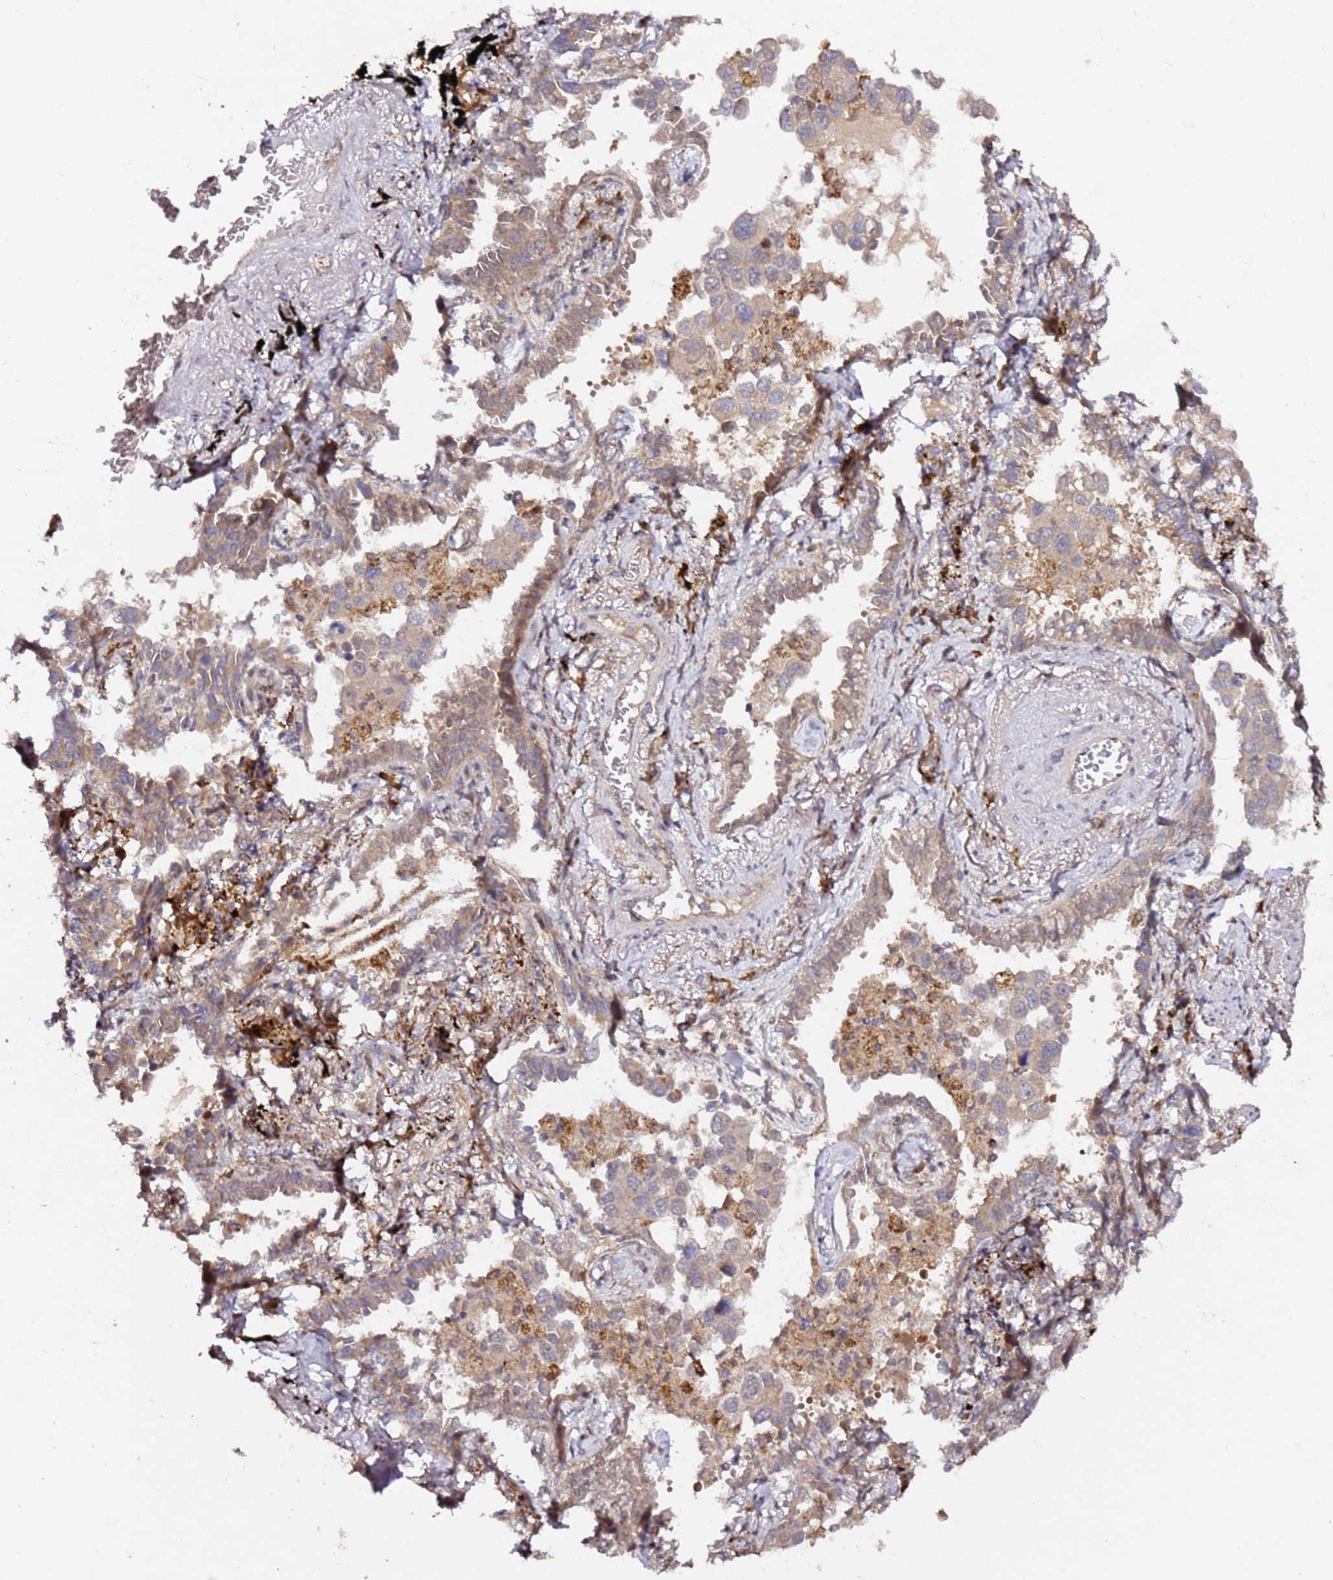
{"staining": {"intensity": "weak", "quantity": ">75%", "location": "cytoplasmic/membranous"}, "tissue": "lung cancer", "cell_type": "Tumor cells", "image_type": "cancer", "snomed": [{"axis": "morphology", "description": "Adenocarcinoma, NOS"}, {"axis": "topography", "description": "Lung"}], "caption": "High-power microscopy captured an immunohistochemistry (IHC) image of lung cancer, revealing weak cytoplasmic/membranous staining in approximately >75% of tumor cells. (Brightfield microscopy of DAB IHC at high magnification).", "gene": "ALG11", "patient": {"sex": "male", "age": 67}}